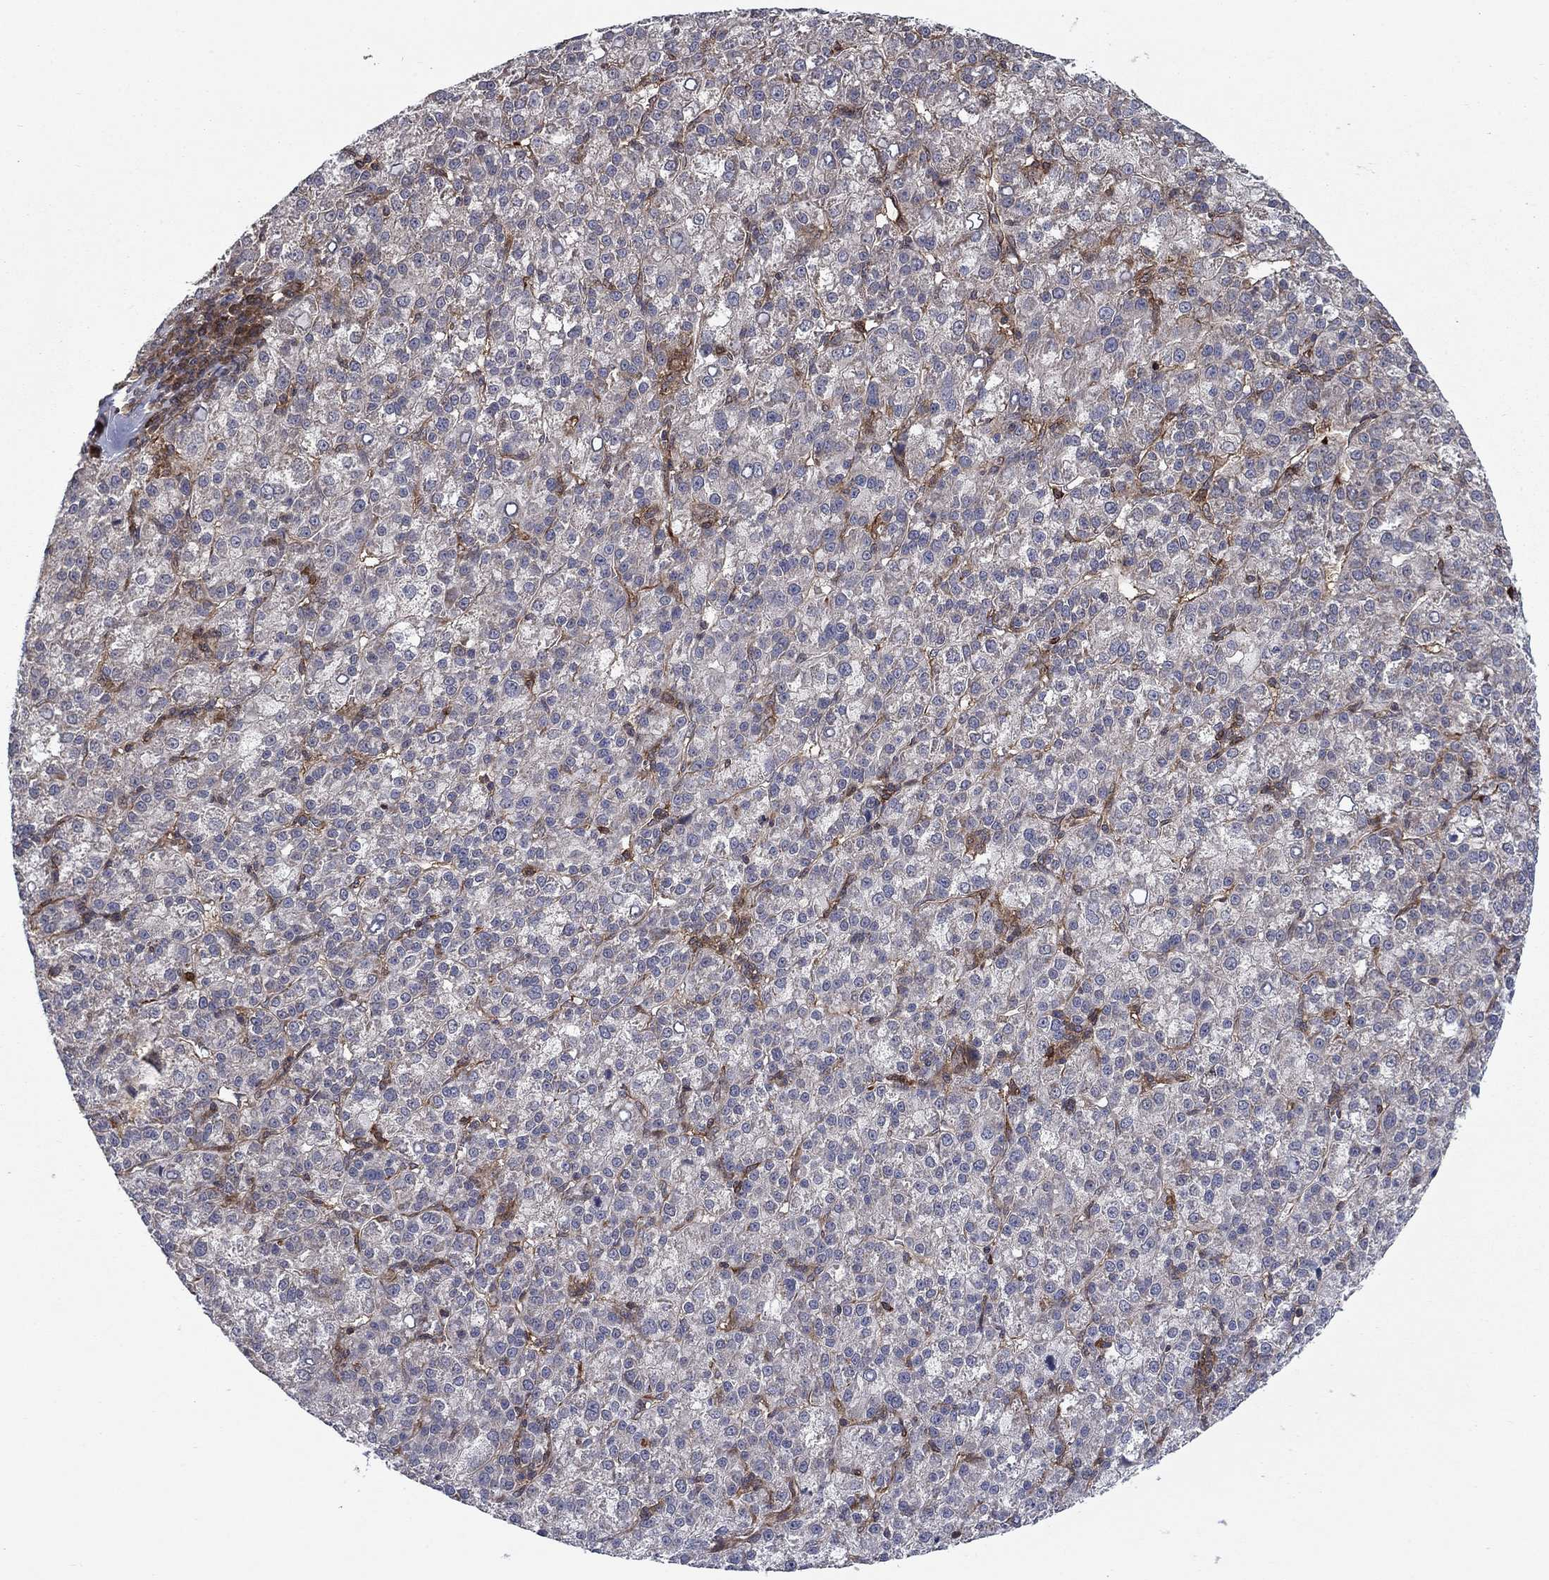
{"staining": {"intensity": "negative", "quantity": "none", "location": "none"}, "tissue": "liver cancer", "cell_type": "Tumor cells", "image_type": "cancer", "snomed": [{"axis": "morphology", "description": "Carcinoma, Hepatocellular, NOS"}, {"axis": "topography", "description": "Liver"}], "caption": "DAB immunohistochemical staining of liver hepatocellular carcinoma shows no significant staining in tumor cells.", "gene": "HDAC4", "patient": {"sex": "female", "age": 60}}